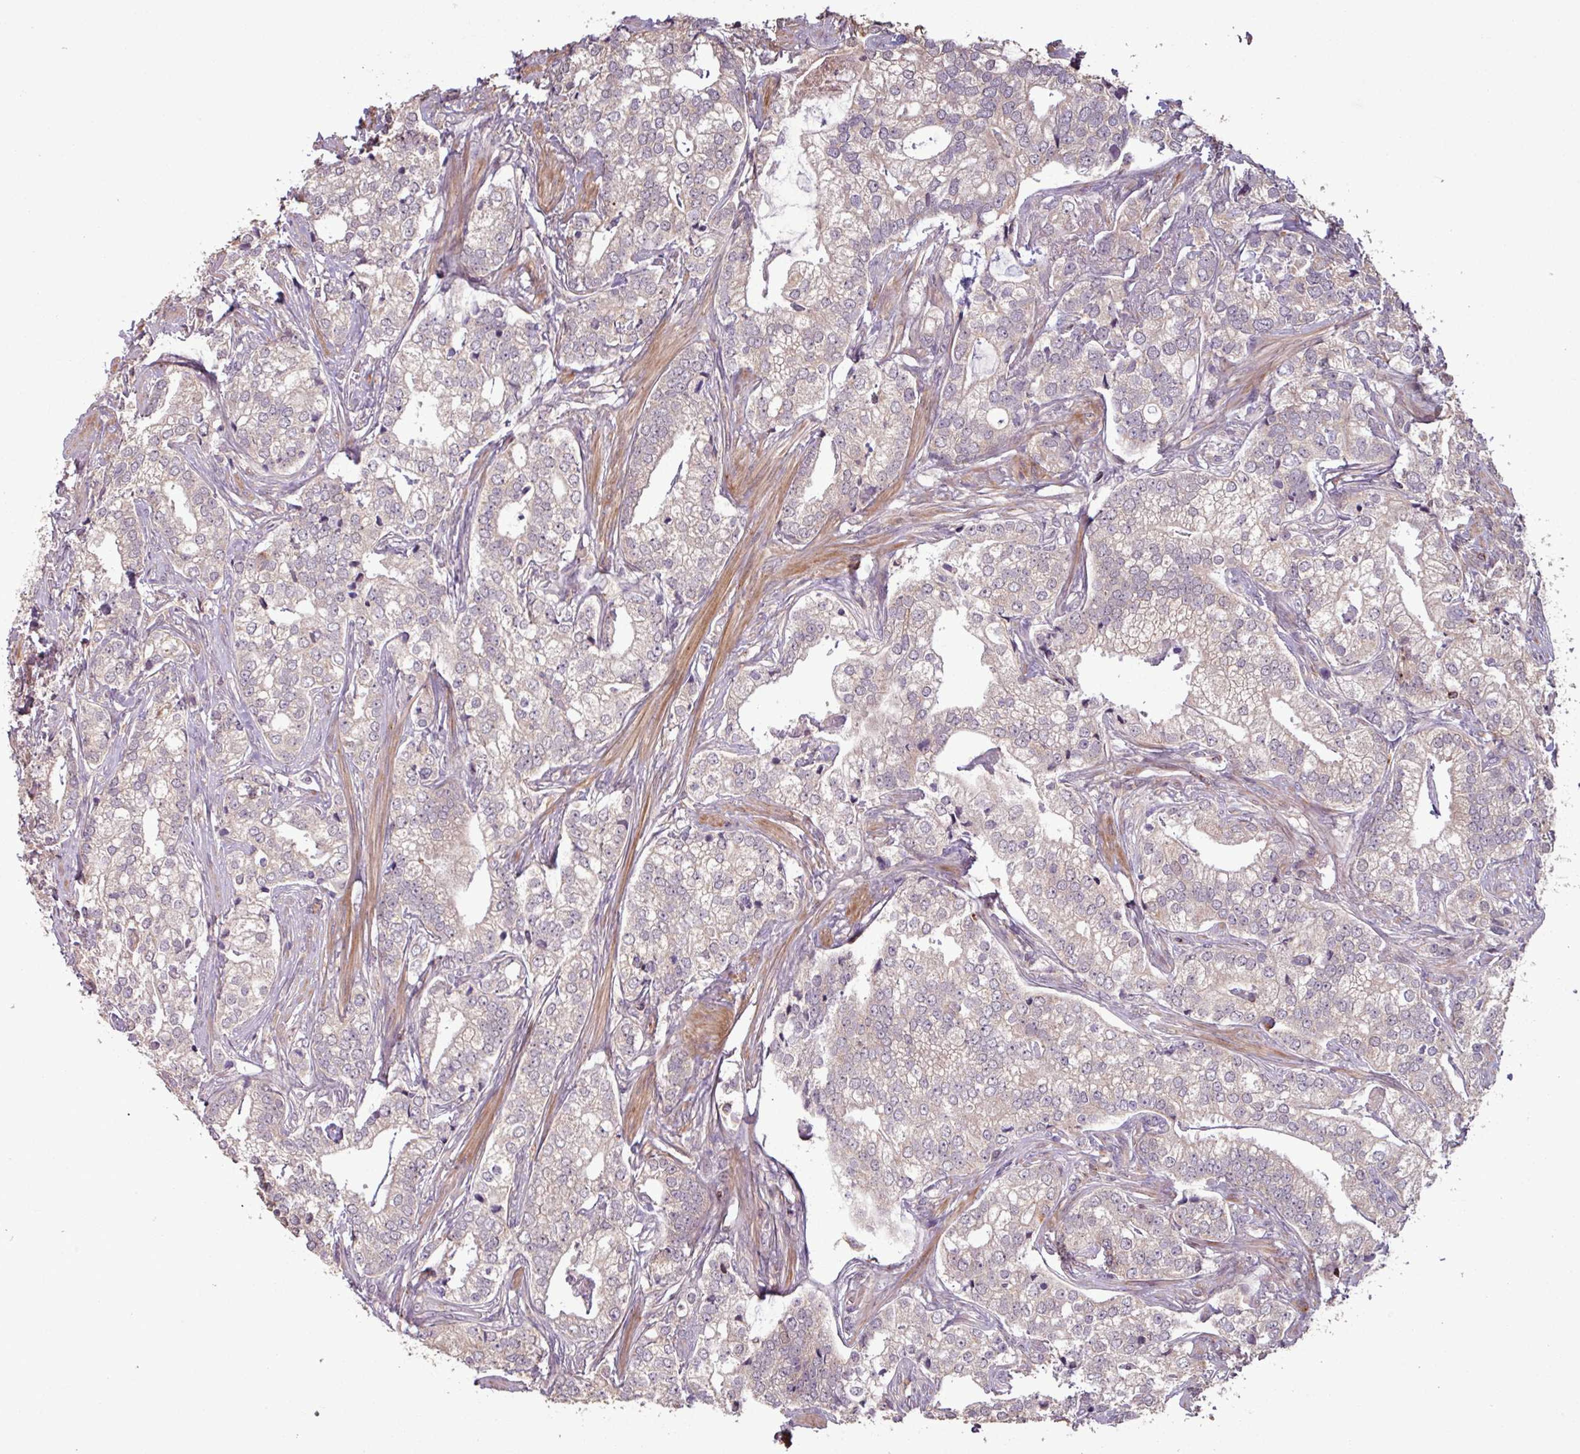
{"staining": {"intensity": "weak", "quantity": "<25%", "location": "cytoplasmic/membranous,nuclear"}, "tissue": "prostate cancer", "cell_type": "Tumor cells", "image_type": "cancer", "snomed": [{"axis": "morphology", "description": "Adenocarcinoma, High grade"}, {"axis": "topography", "description": "Prostate"}], "caption": "The photomicrograph reveals no staining of tumor cells in adenocarcinoma (high-grade) (prostate).", "gene": "OR6B1", "patient": {"sex": "male", "age": 69}}